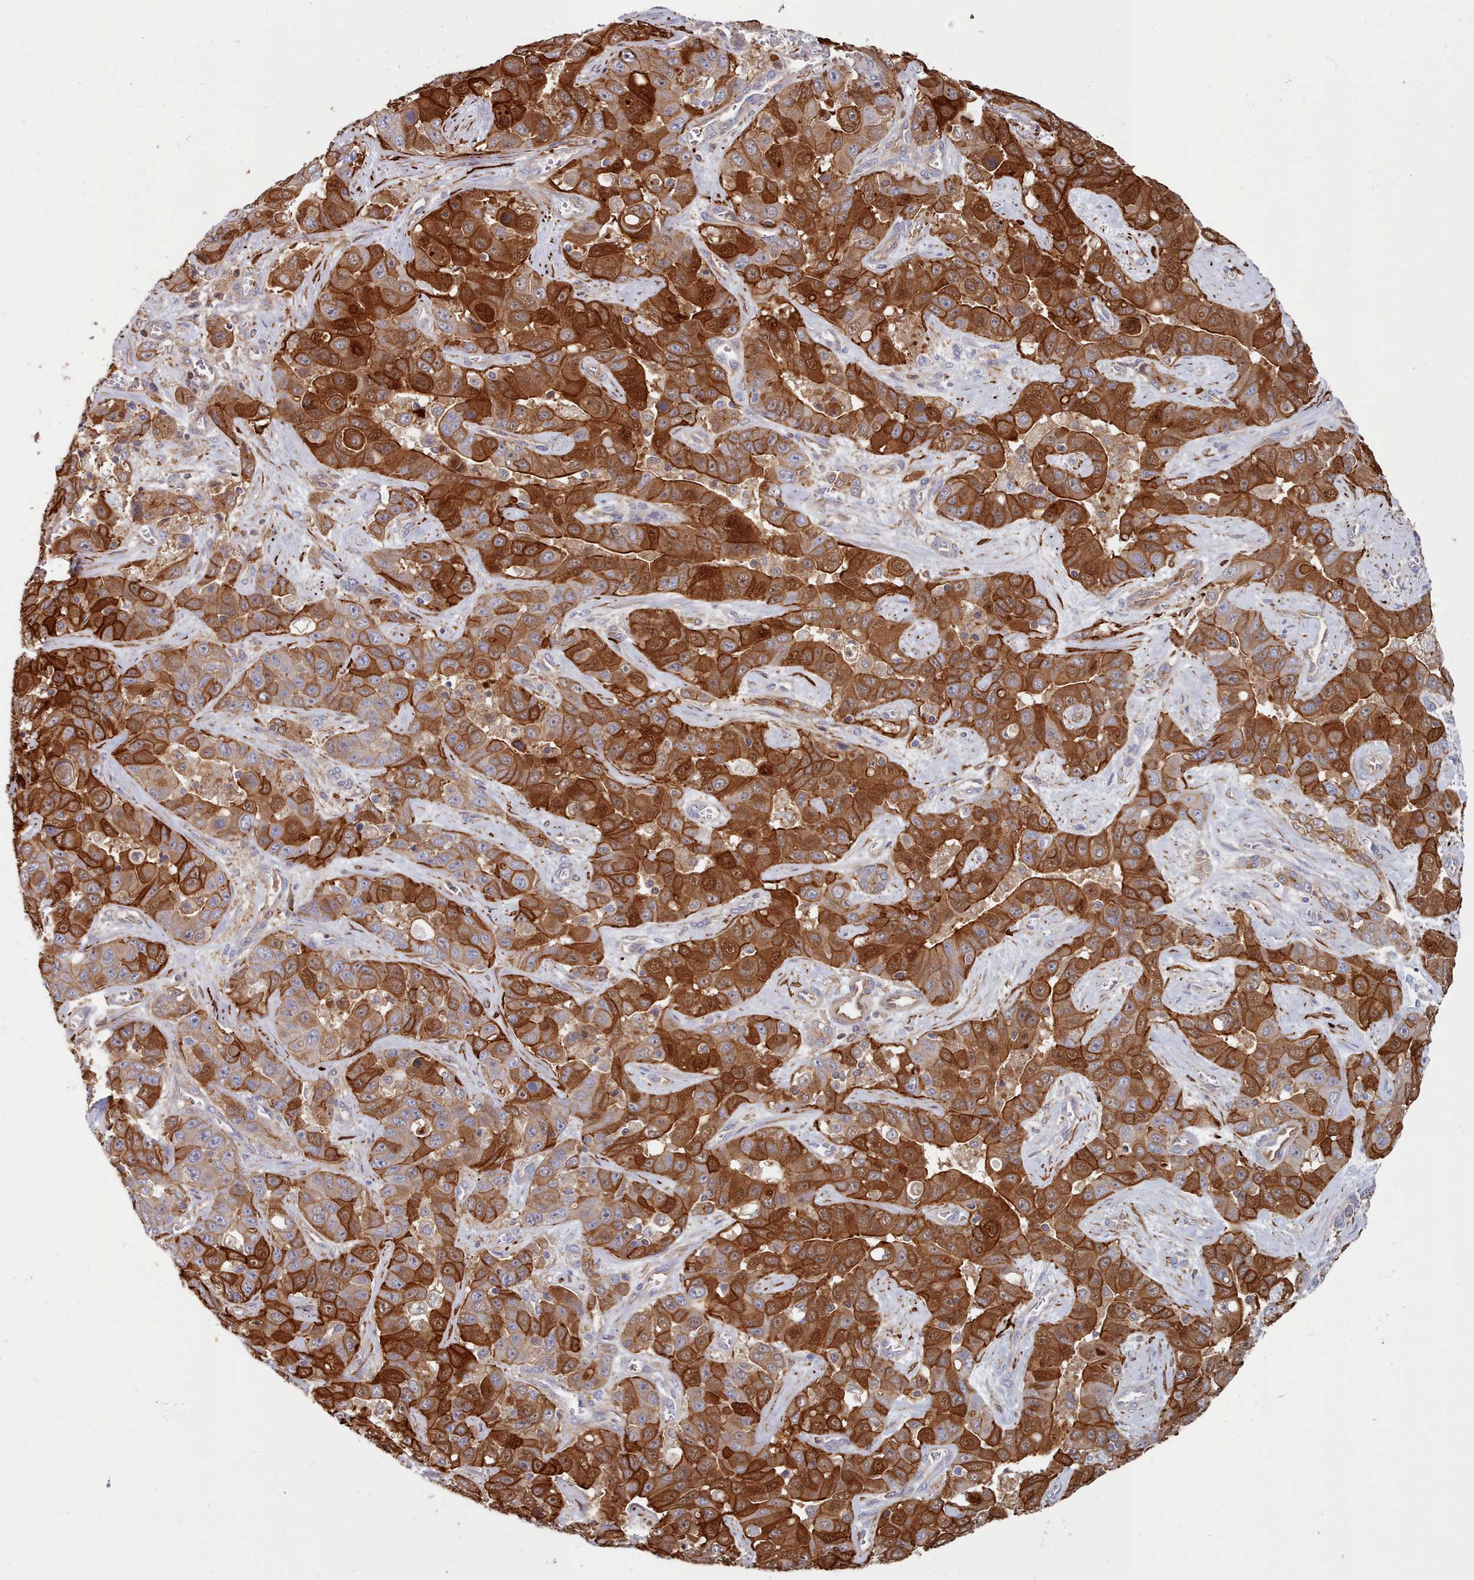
{"staining": {"intensity": "strong", "quantity": ">75%", "location": "cytoplasmic/membranous,nuclear"}, "tissue": "liver cancer", "cell_type": "Tumor cells", "image_type": "cancer", "snomed": [{"axis": "morphology", "description": "Cholangiocarcinoma"}, {"axis": "topography", "description": "Liver"}], "caption": "The immunohistochemical stain highlights strong cytoplasmic/membranous and nuclear expression in tumor cells of liver cancer (cholangiocarcinoma) tissue.", "gene": "G6PC1", "patient": {"sex": "female", "age": 52}}